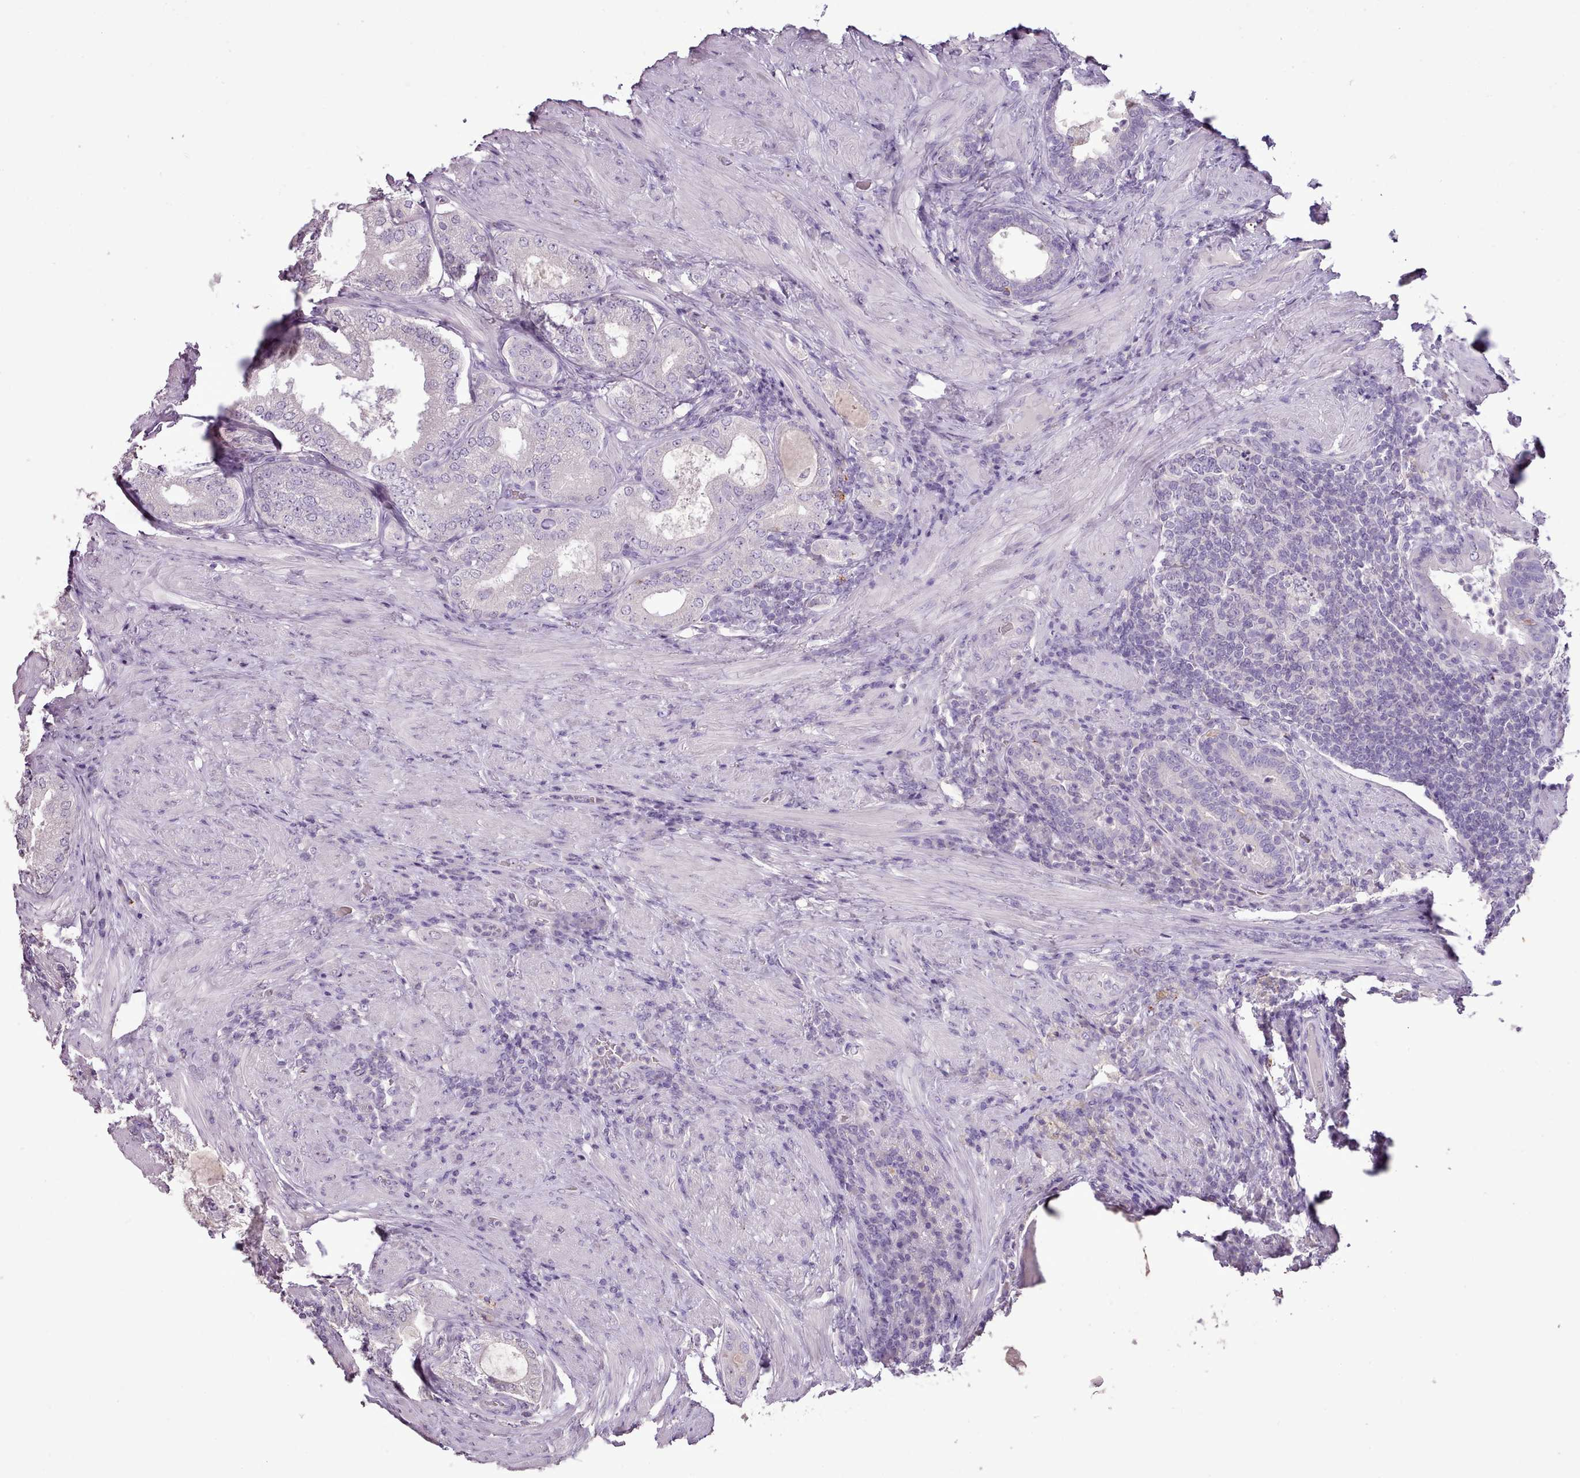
{"staining": {"intensity": "negative", "quantity": "none", "location": "none"}, "tissue": "prostate cancer", "cell_type": "Tumor cells", "image_type": "cancer", "snomed": [{"axis": "morphology", "description": "Adenocarcinoma, Low grade"}, {"axis": "topography", "description": "Prostate"}], "caption": "This is an immunohistochemistry (IHC) histopathology image of human prostate cancer (low-grade adenocarcinoma). There is no expression in tumor cells.", "gene": "BLOC1S2", "patient": {"sex": "male", "age": 68}}